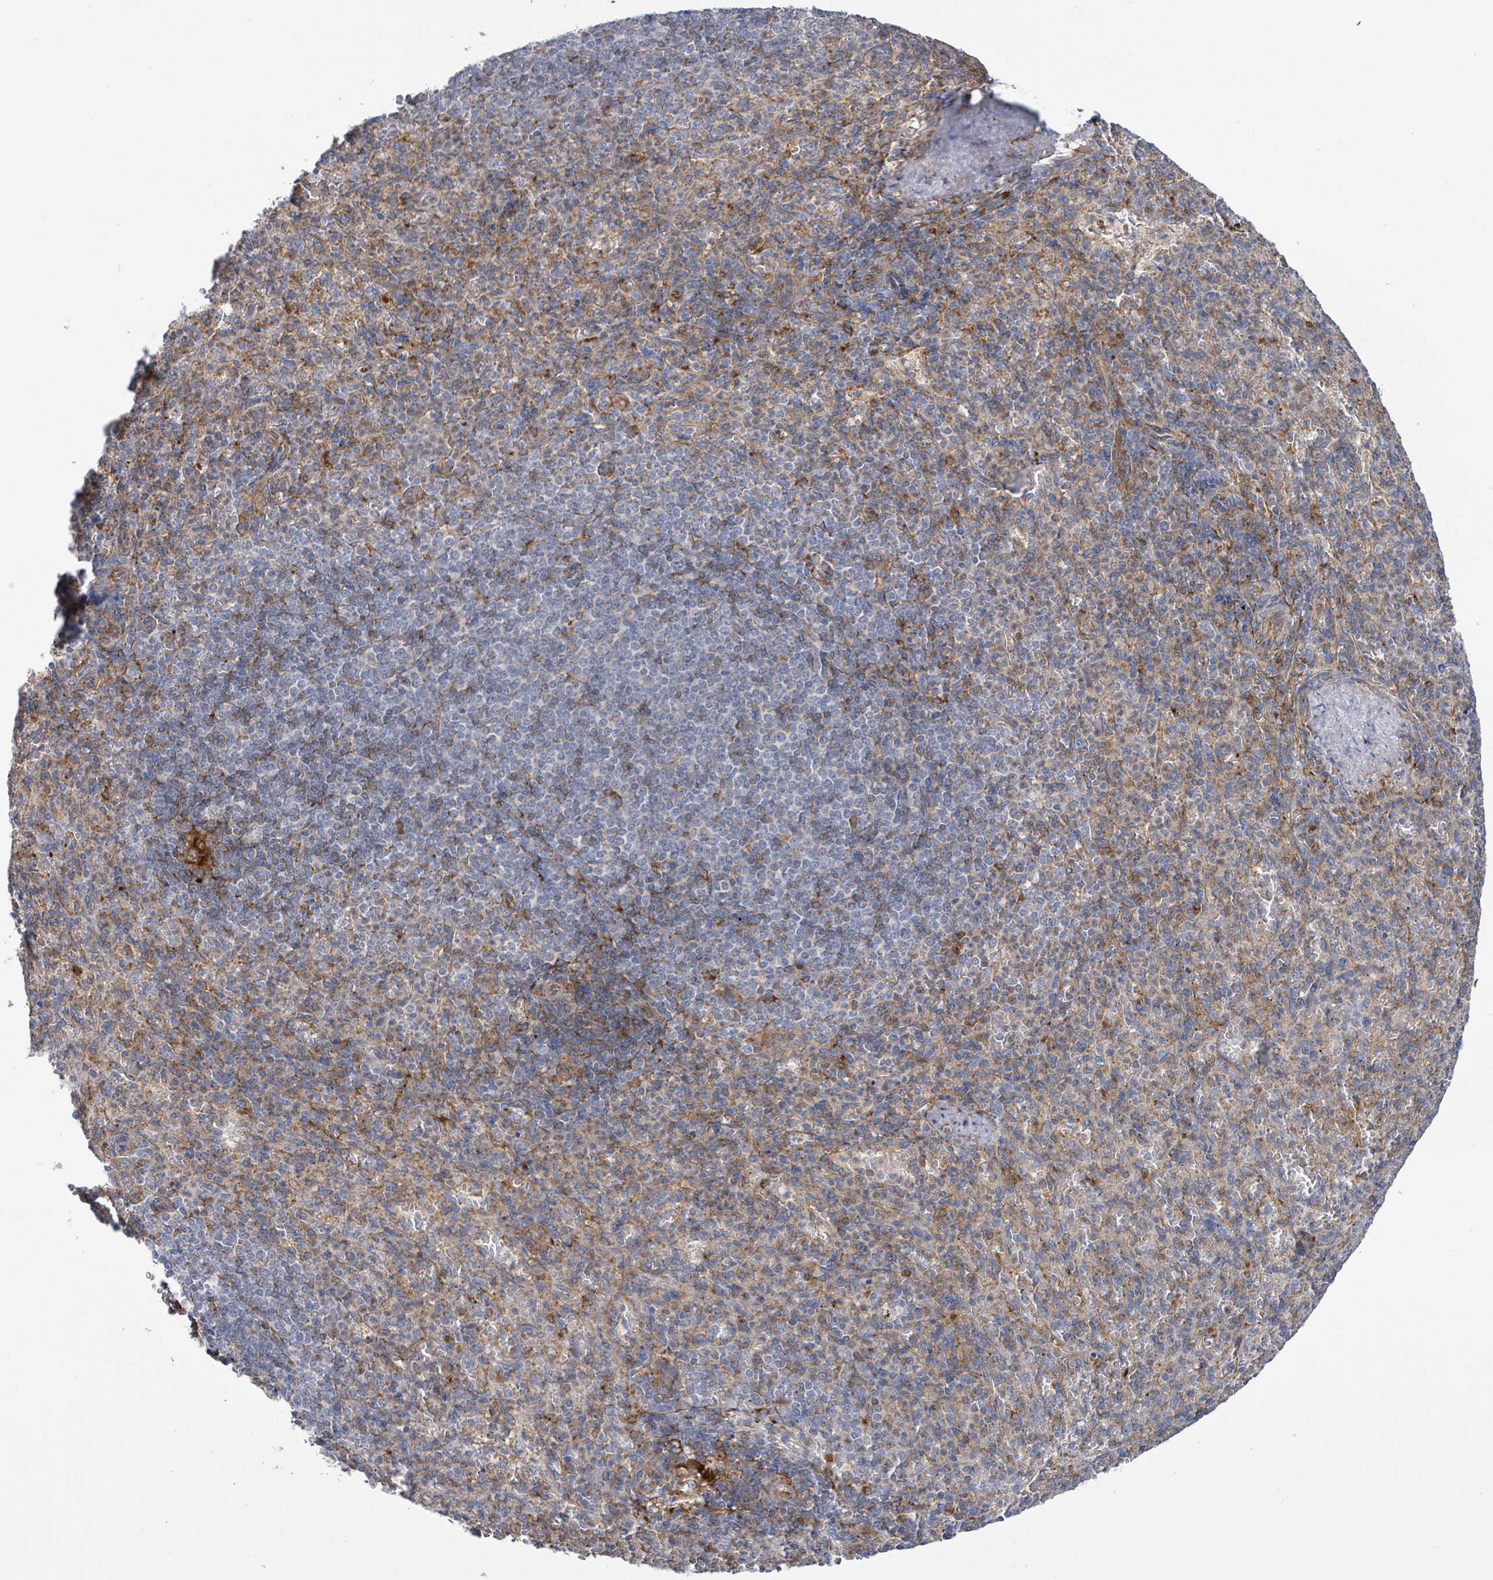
{"staining": {"intensity": "moderate", "quantity": "25%-75%", "location": "cytoplasmic/membranous"}, "tissue": "spleen", "cell_type": "Cells in red pulp", "image_type": "normal", "snomed": [{"axis": "morphology", "description": "Normal tissue, NOS"}, {"axis": "topography", "description": "Spleen"}], "caption": "Protein staining by IHC displays moderate cytoplasmic/membranous positivity in approximately 25%-75% of cells in red pulp in benign spleen.", "gene": "EGFL7", "patient": {"sex": "female", "age": 74}}